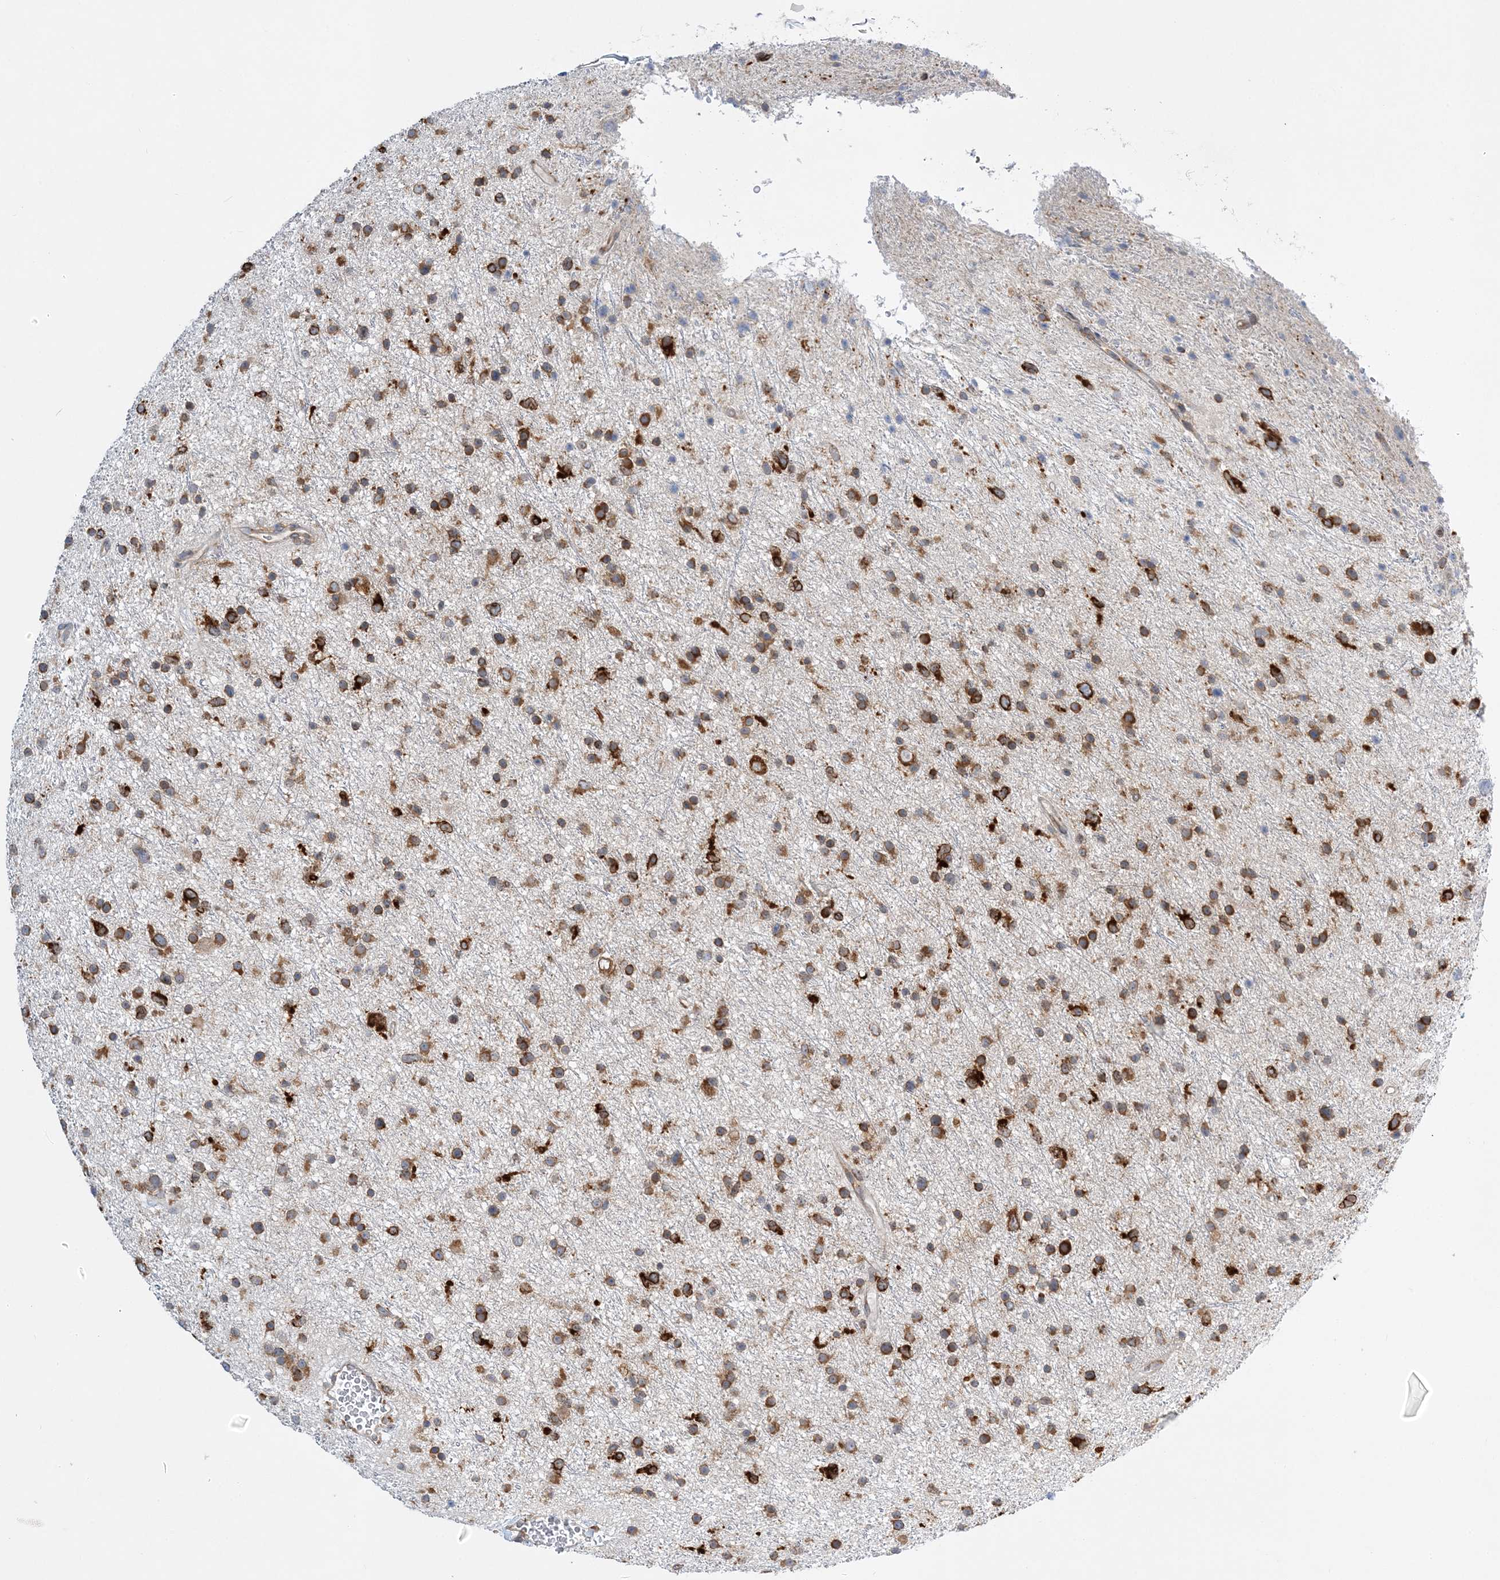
{"staining": {"intensity": "strong", "quantity": ">75%", "location": "cytoplasmic/membranous"}, "tissue": "glioma", "cell_type": "Tumor cells", "image_type": "cancer", "snomed": [{"axis": "morphology", "description": "Glioma, malignant, Low grade"}, {"axis": "topography", "description": "Cerebral cortex"}], "caption": "Protein expression analysis of human malignant glioma (low-grade) reveals strong cytoplasmic/membranous expression in about >75% of tumor cells. The staining is performed using DAB (3,3'-diaminobenzidine) brown chromogen to label protein expression. The nuclei are counter-stained blue using hematoxylin.", "gene": "LARP4B", "patient": {"sex": "female", "age": 39}}